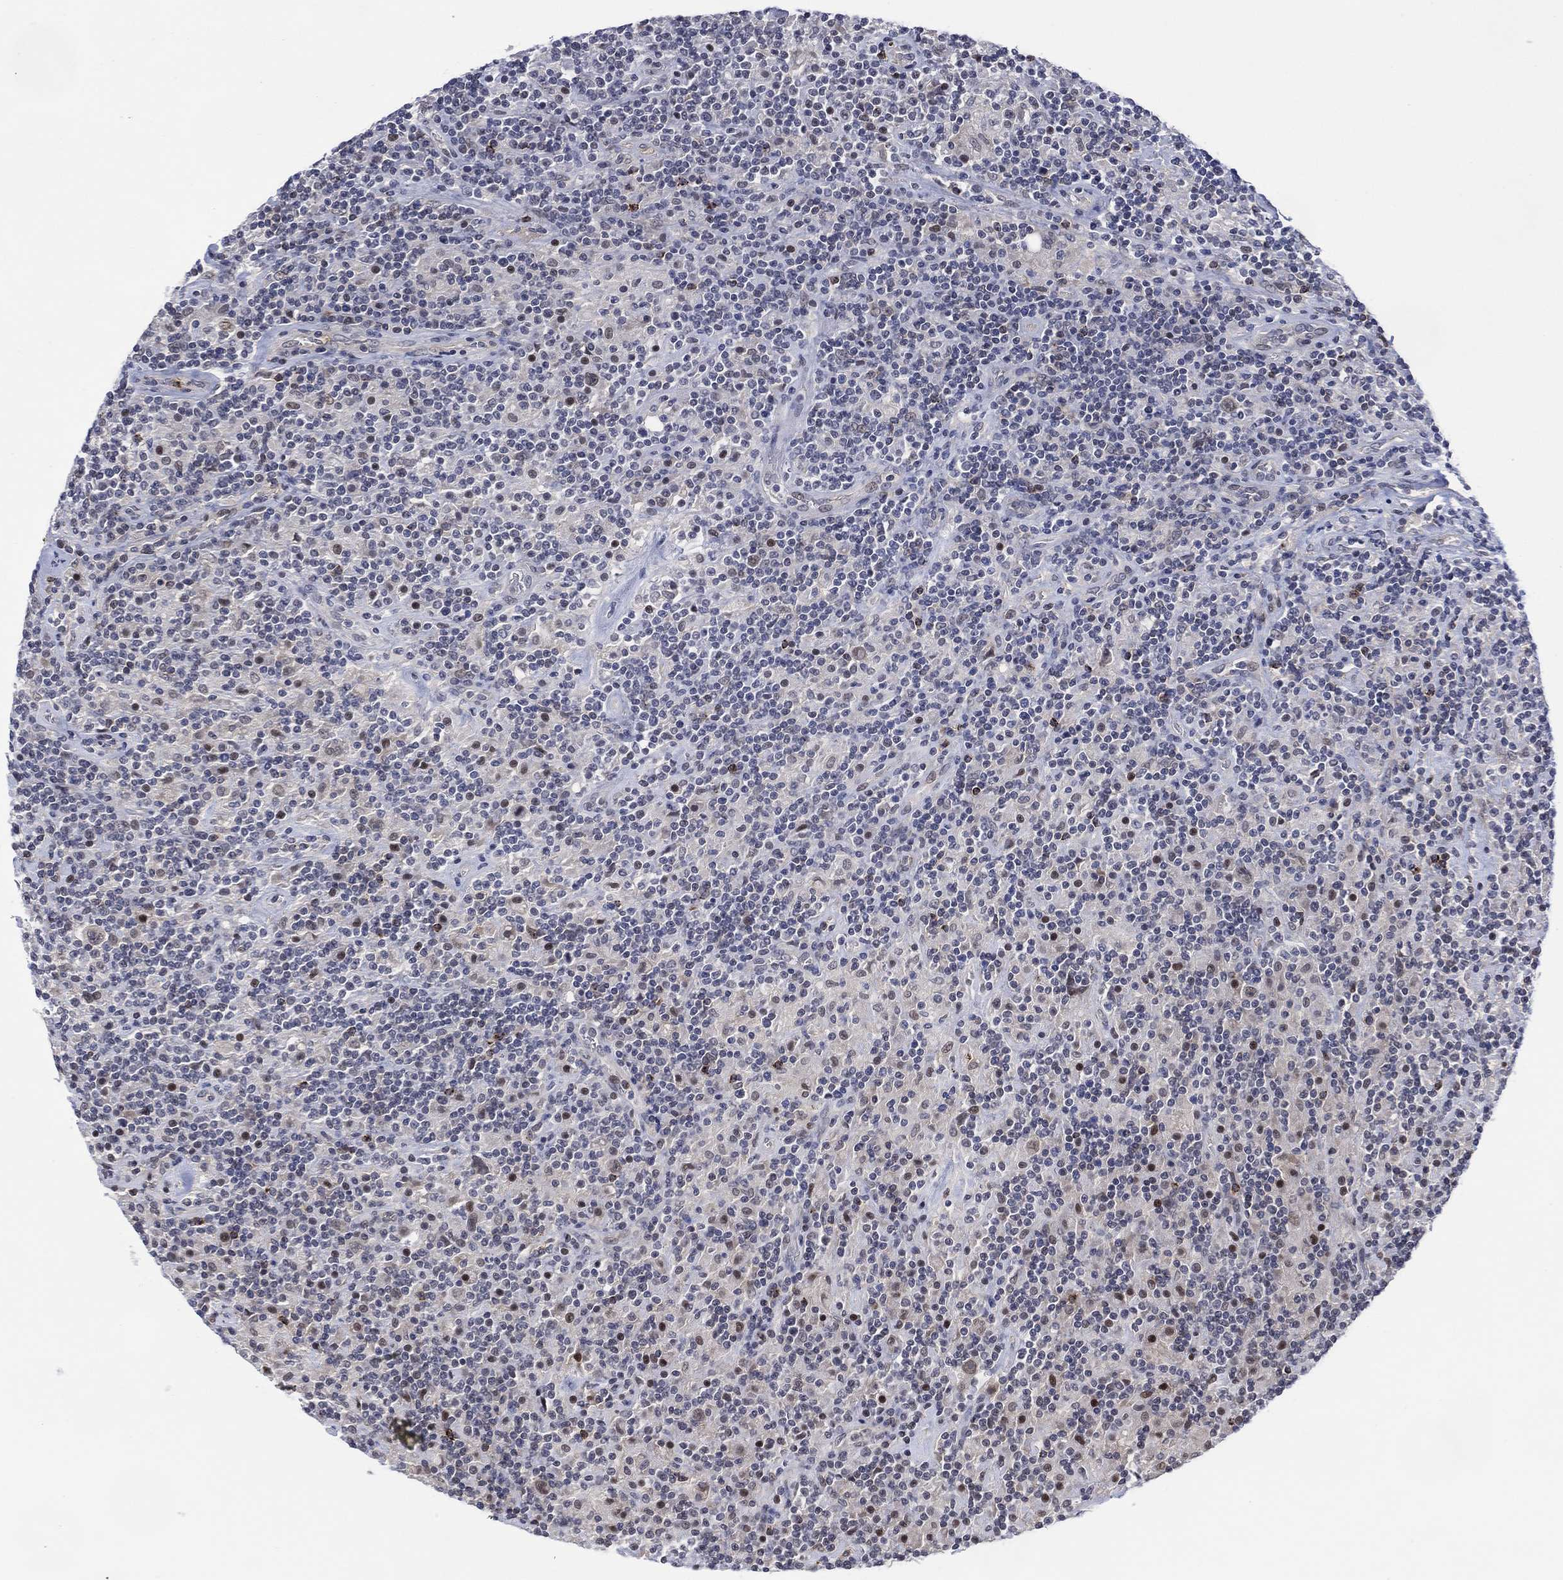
{"staining": {"intensity": "negative", "quantity": "none", "location": "none"}, "tissue": "lymphoma", "cell_type": "Tumor cells", "image_type": "cancer", "snomed": [{"axis": "morphology", "description": "Hodgkin's disease, NOS"}, {"axis": "topography", "description": "Lymph node"}], "caption": "A histopathology image of human lymphoma is negative for staining in tumor cells.", "gene": "DPP4", "patient": {"sex": "male", "age": 70}}